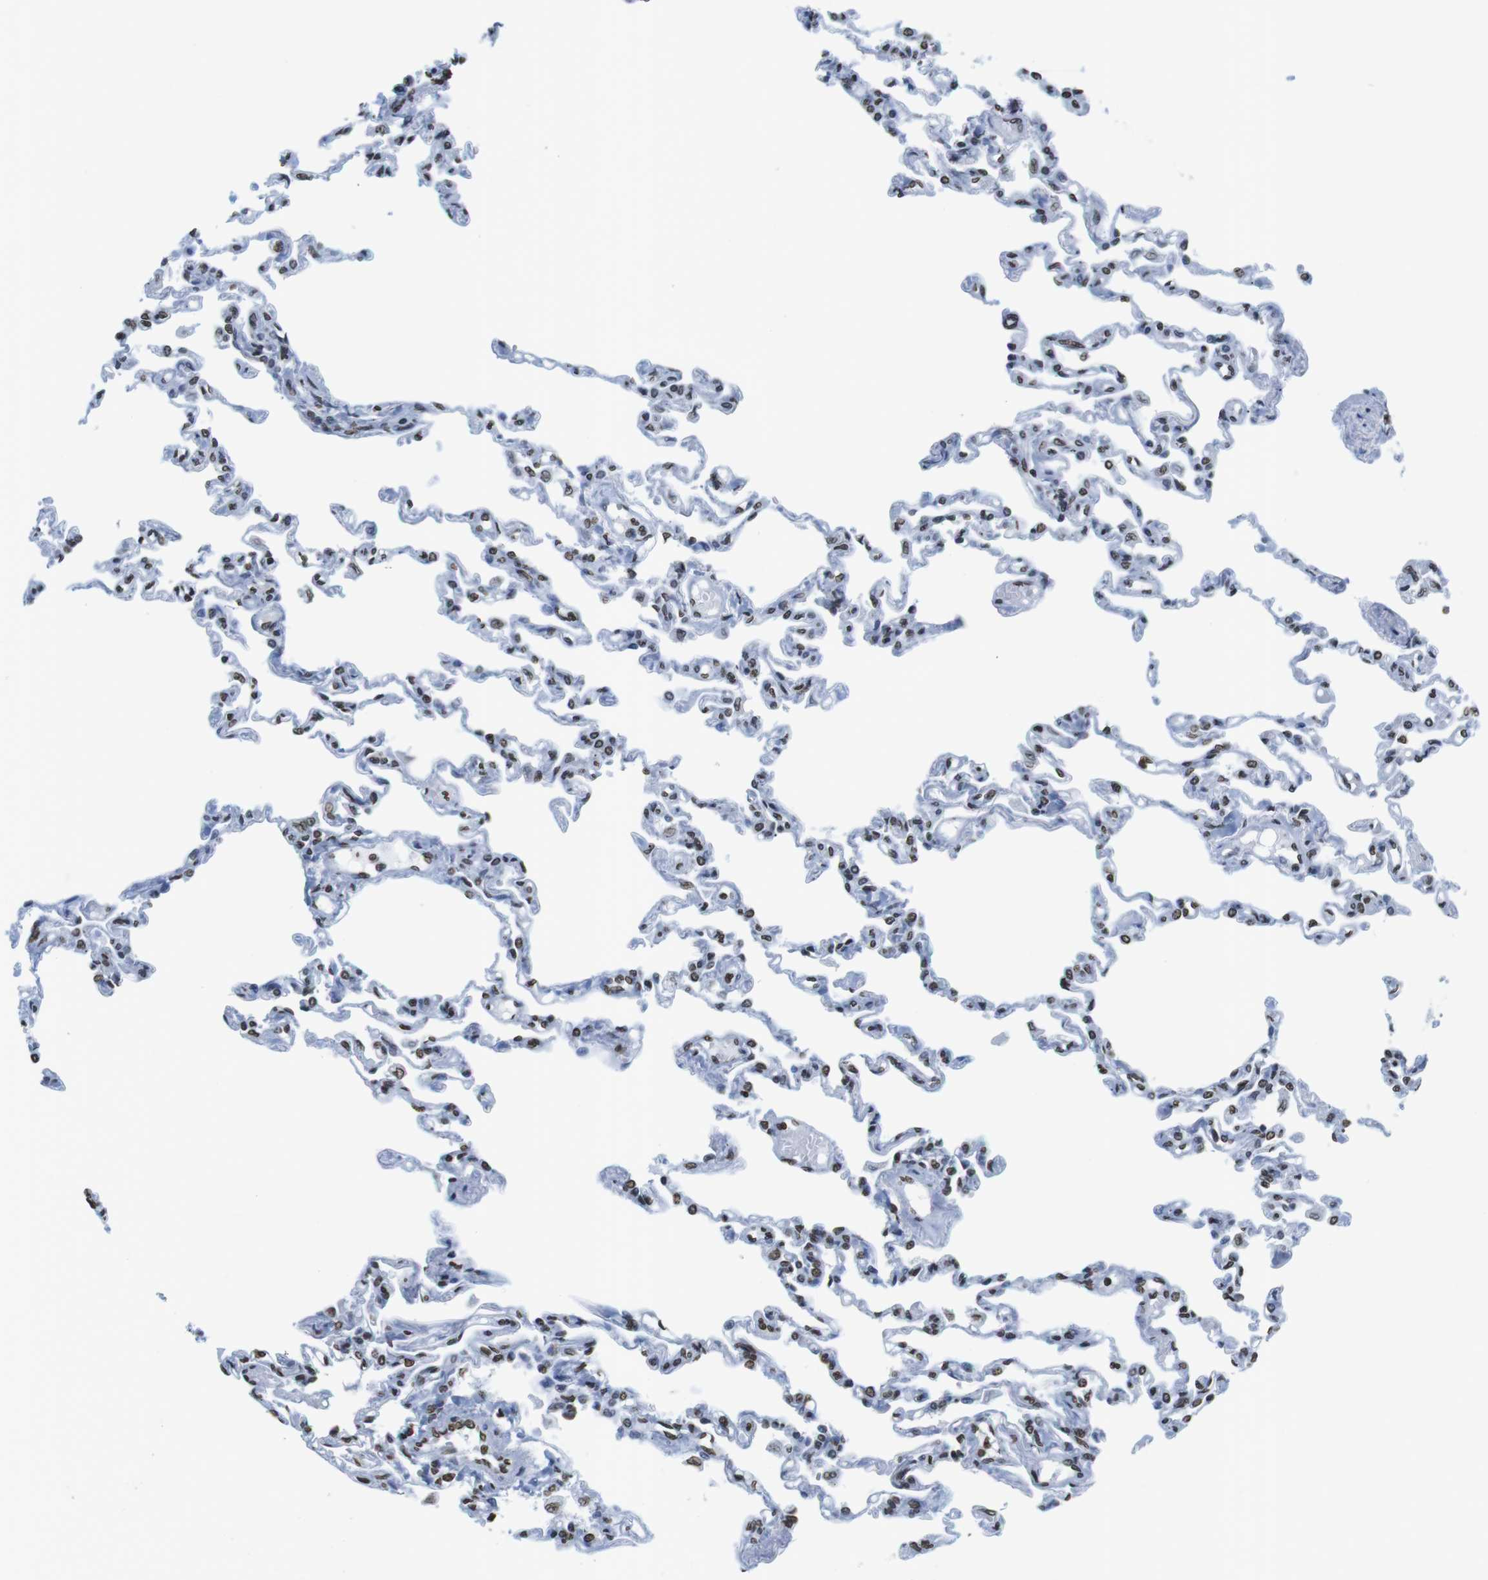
{"staining": {"intensity": "strong", "quantity": ">75%", "location": "nuclear"}, "tissue": "lung", "cell_type": "Alveolar cells", "image_type": "normal", "snomed": [{"axis": "morphology", "description": "Normal tissue, NOS"}, {"axis": "topography", "description": "Lung"}], "caption": "Lung stained for a protein (brown) shows strong nuclear positive positivity in about >75% of alveolar cells.", "gene": "BSX", "patient": {"sex": "male", "age": 21}}